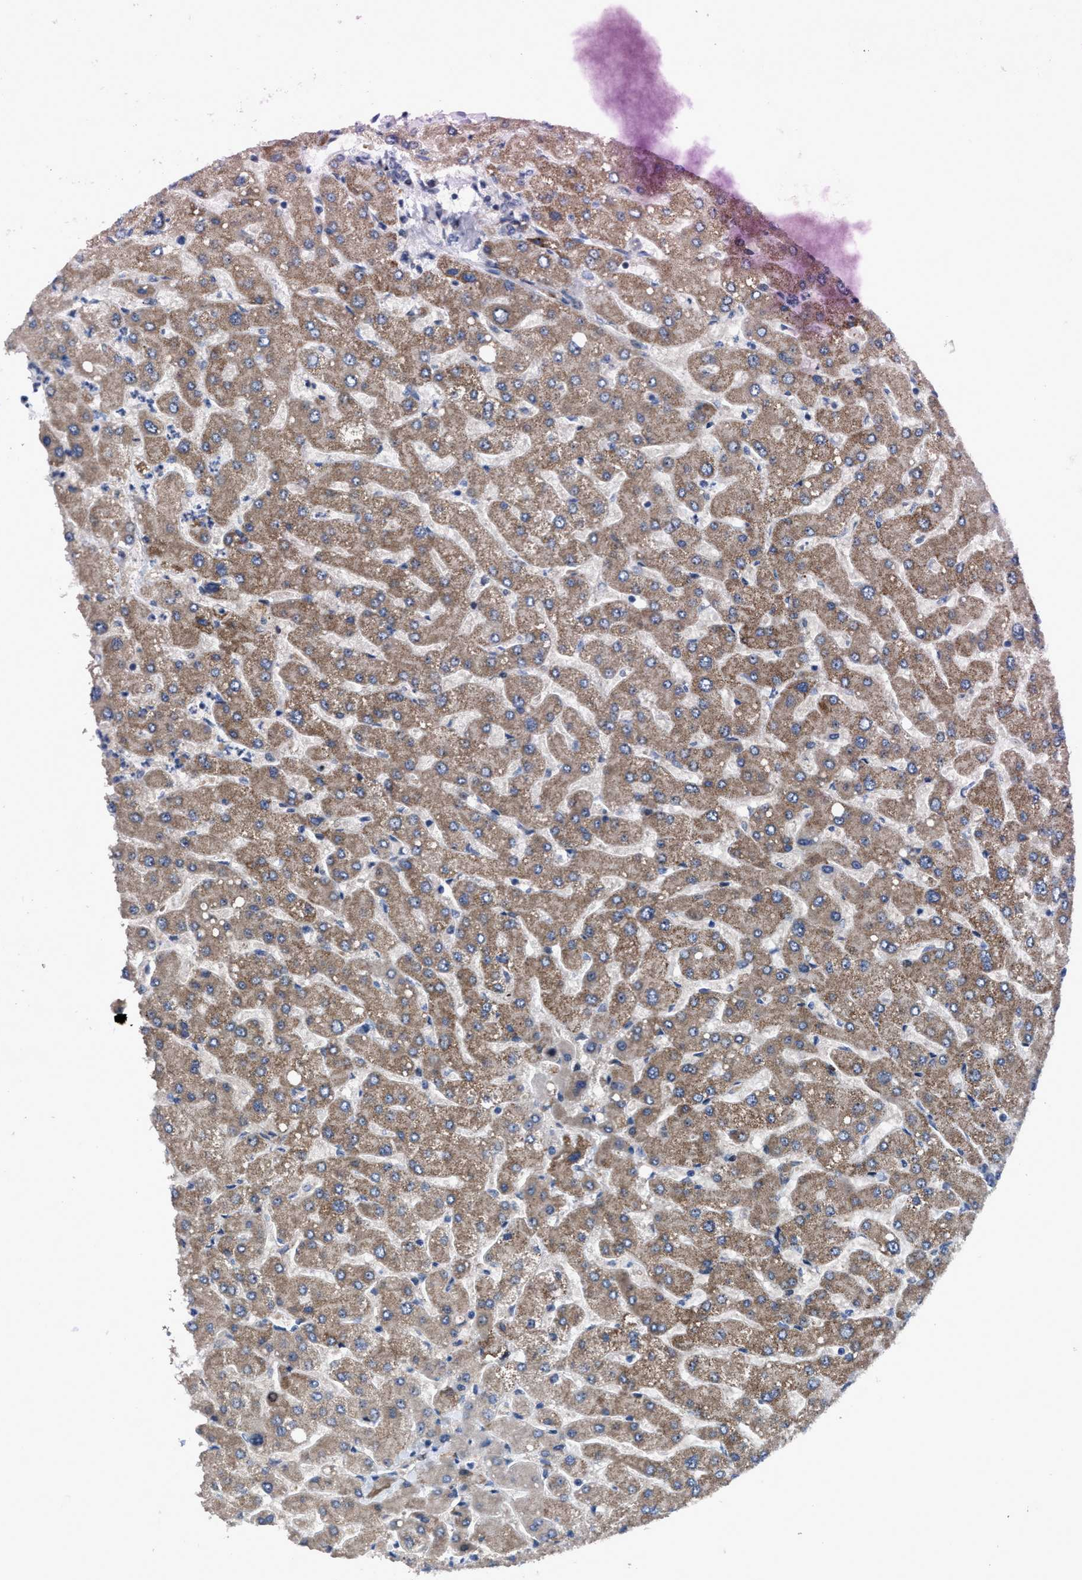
{"staining": {"intensity": "weak", "quantity": "<25%", "location": "cytoplasmic/membranous"}, "tissue": "liver", "cell_type": "Cholangiocytes", "image_type": "normal", "snomed": [{"axis": "morphology", "description": "Normal tissue, NOS"}, {"axis": "topography", "description": "Liver"}], "caption": "Immunohistochemistry (IHC) micrograph of benign liver stained for a protein (brown), which reveals no positivity in cholangiocytes.", "gene": "HAUS6", "patient": {"sex": "male", "age": 55}}